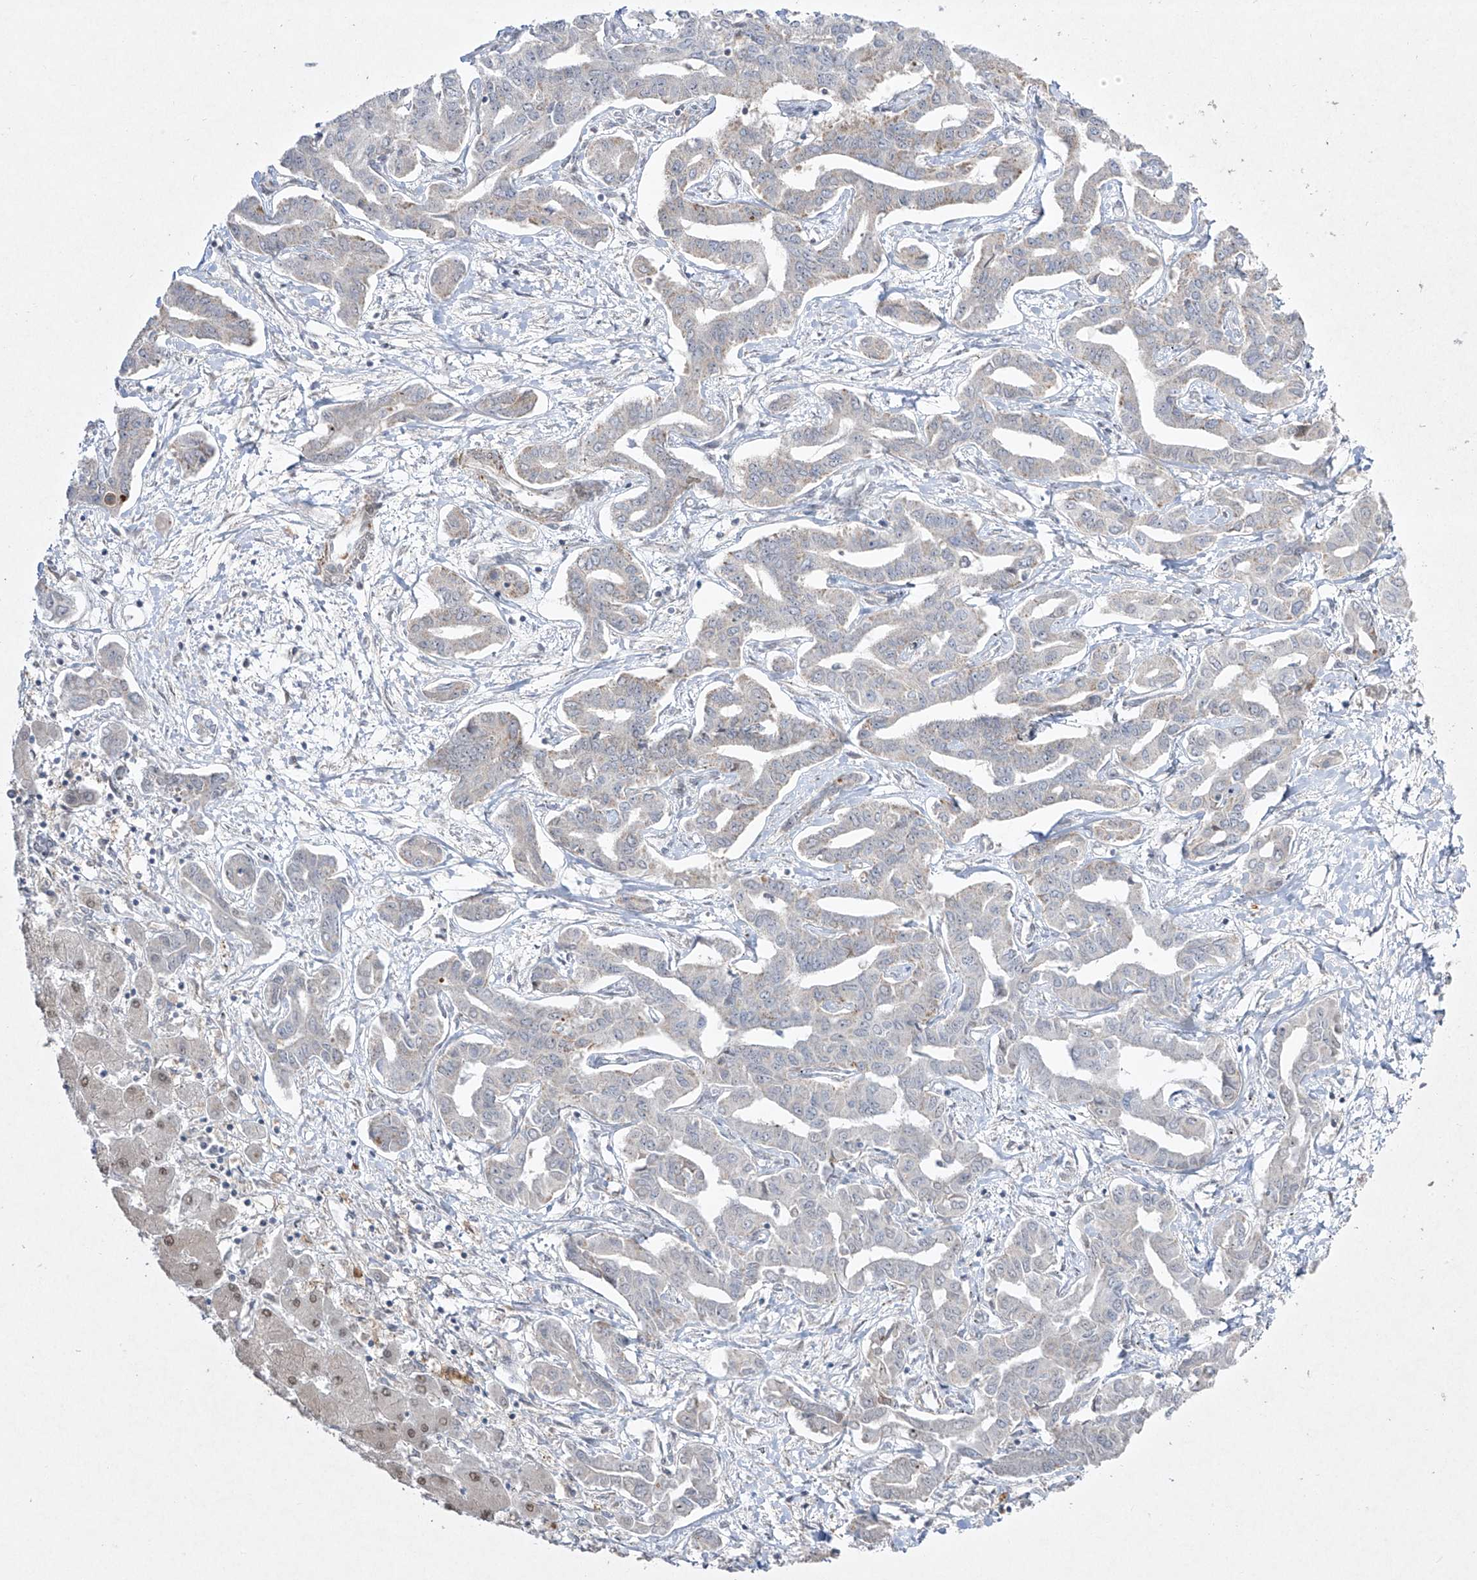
{"staining": {"intensity": "negative", "quantity": "none", "location": "none"}, "tissue": "liver cancer", "cell_type": "Tumor cells", "image_type": "cancer", "snomed": [{"axis": "morphology", "description": "Cholangiocarcinoma"}, {"axis": "topography", "description": "Liver"}], "caption": "Tumor cells show no significant protein positivity in liver cholangiocarcinoma.", "gene": "KDM1B", "patient": {"sex": "male", "age": 59}}